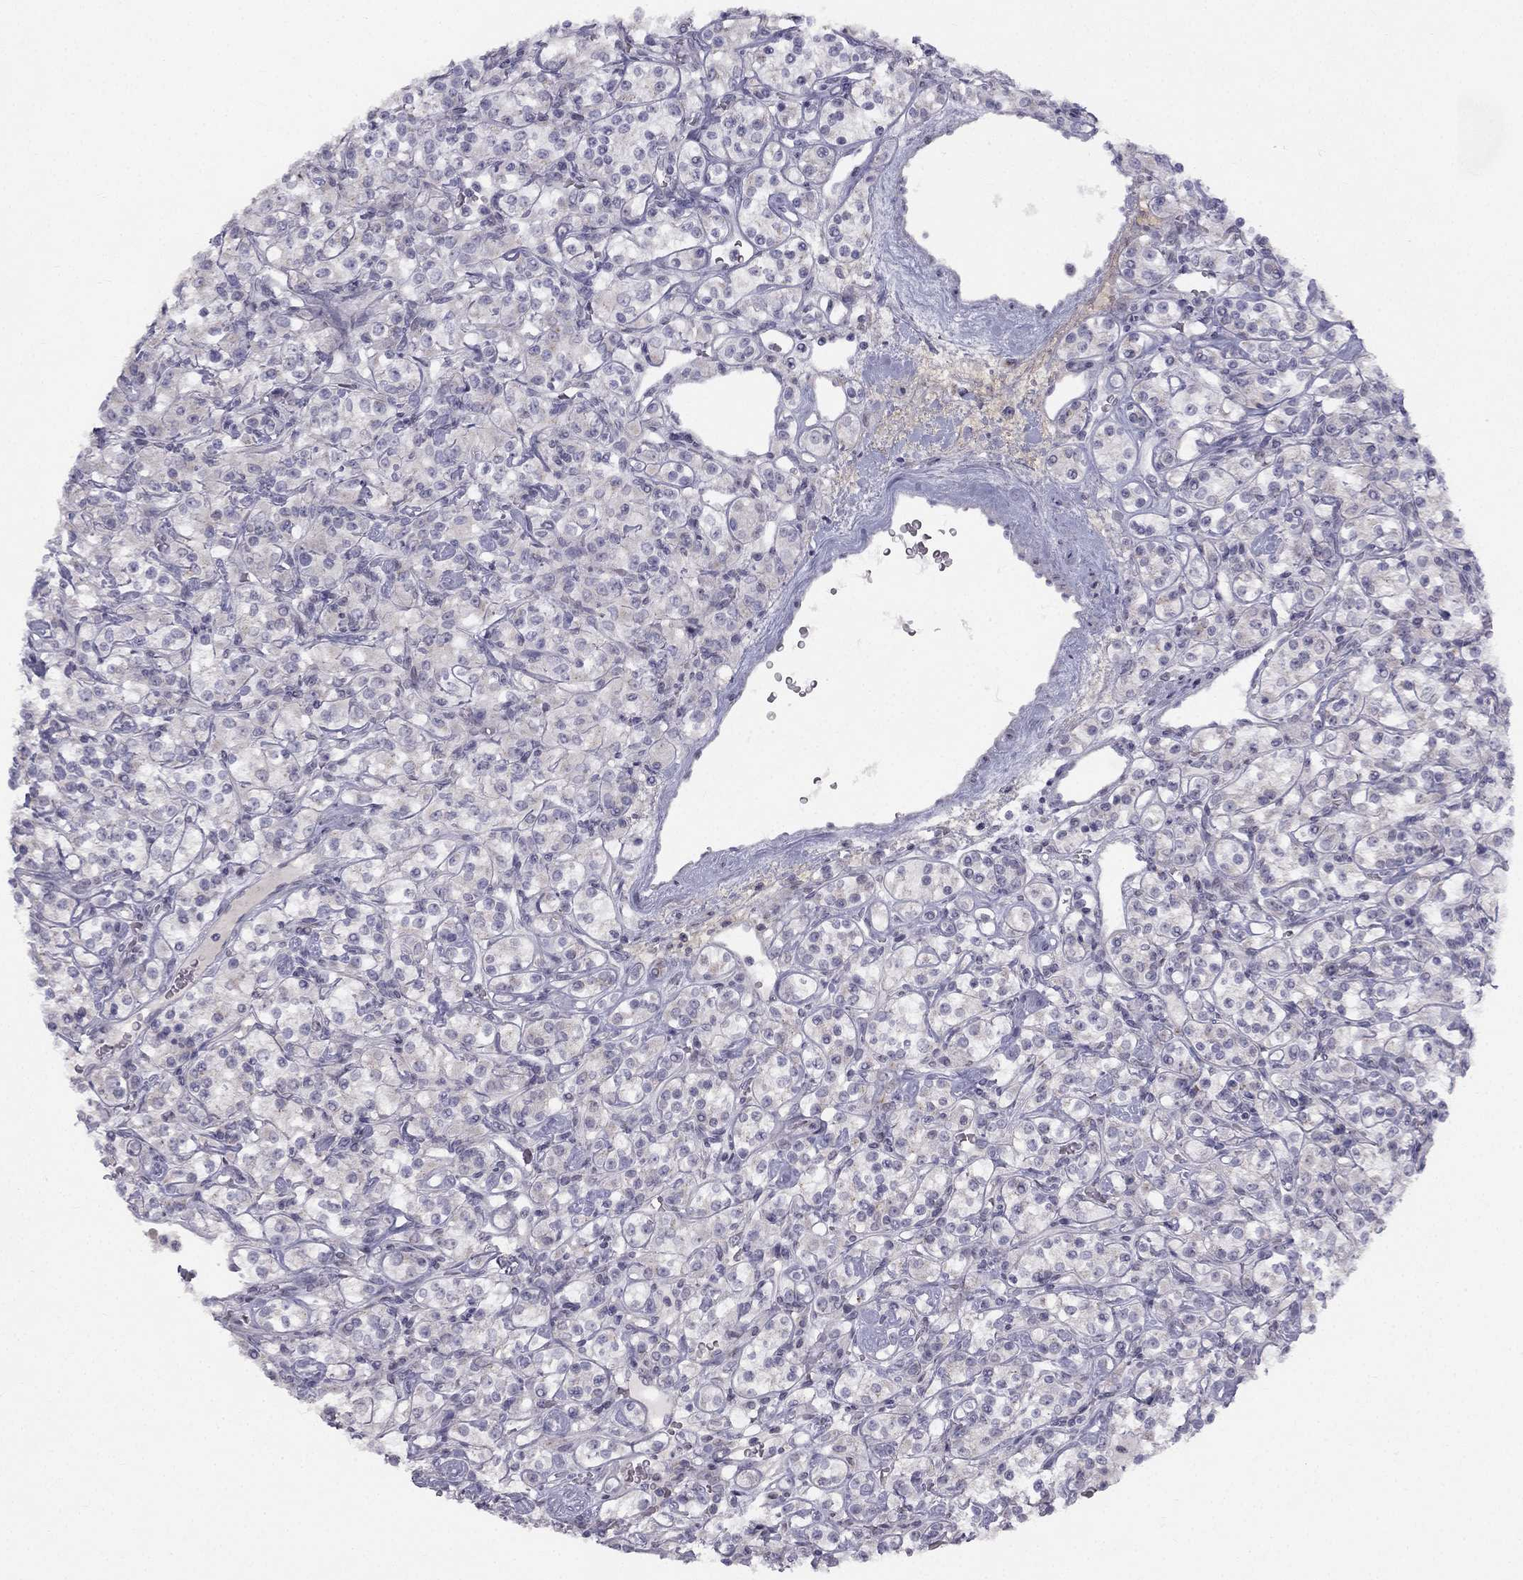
{"staining": {"intensity": "negative", "quantity": "none", "location": "none"}, "tissue": "renal cancer", "cell_type": "Tumor cells", "image_type": "cancer", "snomed": [{"axis": "morphology", "description": "Adenocarcinoma, NOS"}, {"axis": "topography", "description": "Kidney"}], "caption": "Human renal adenocarcinoma stained for a protein using IHC shows no staining in tumor cells.", "gene": "TRPS1", "patient": {"sex": "male", "age": 77}}